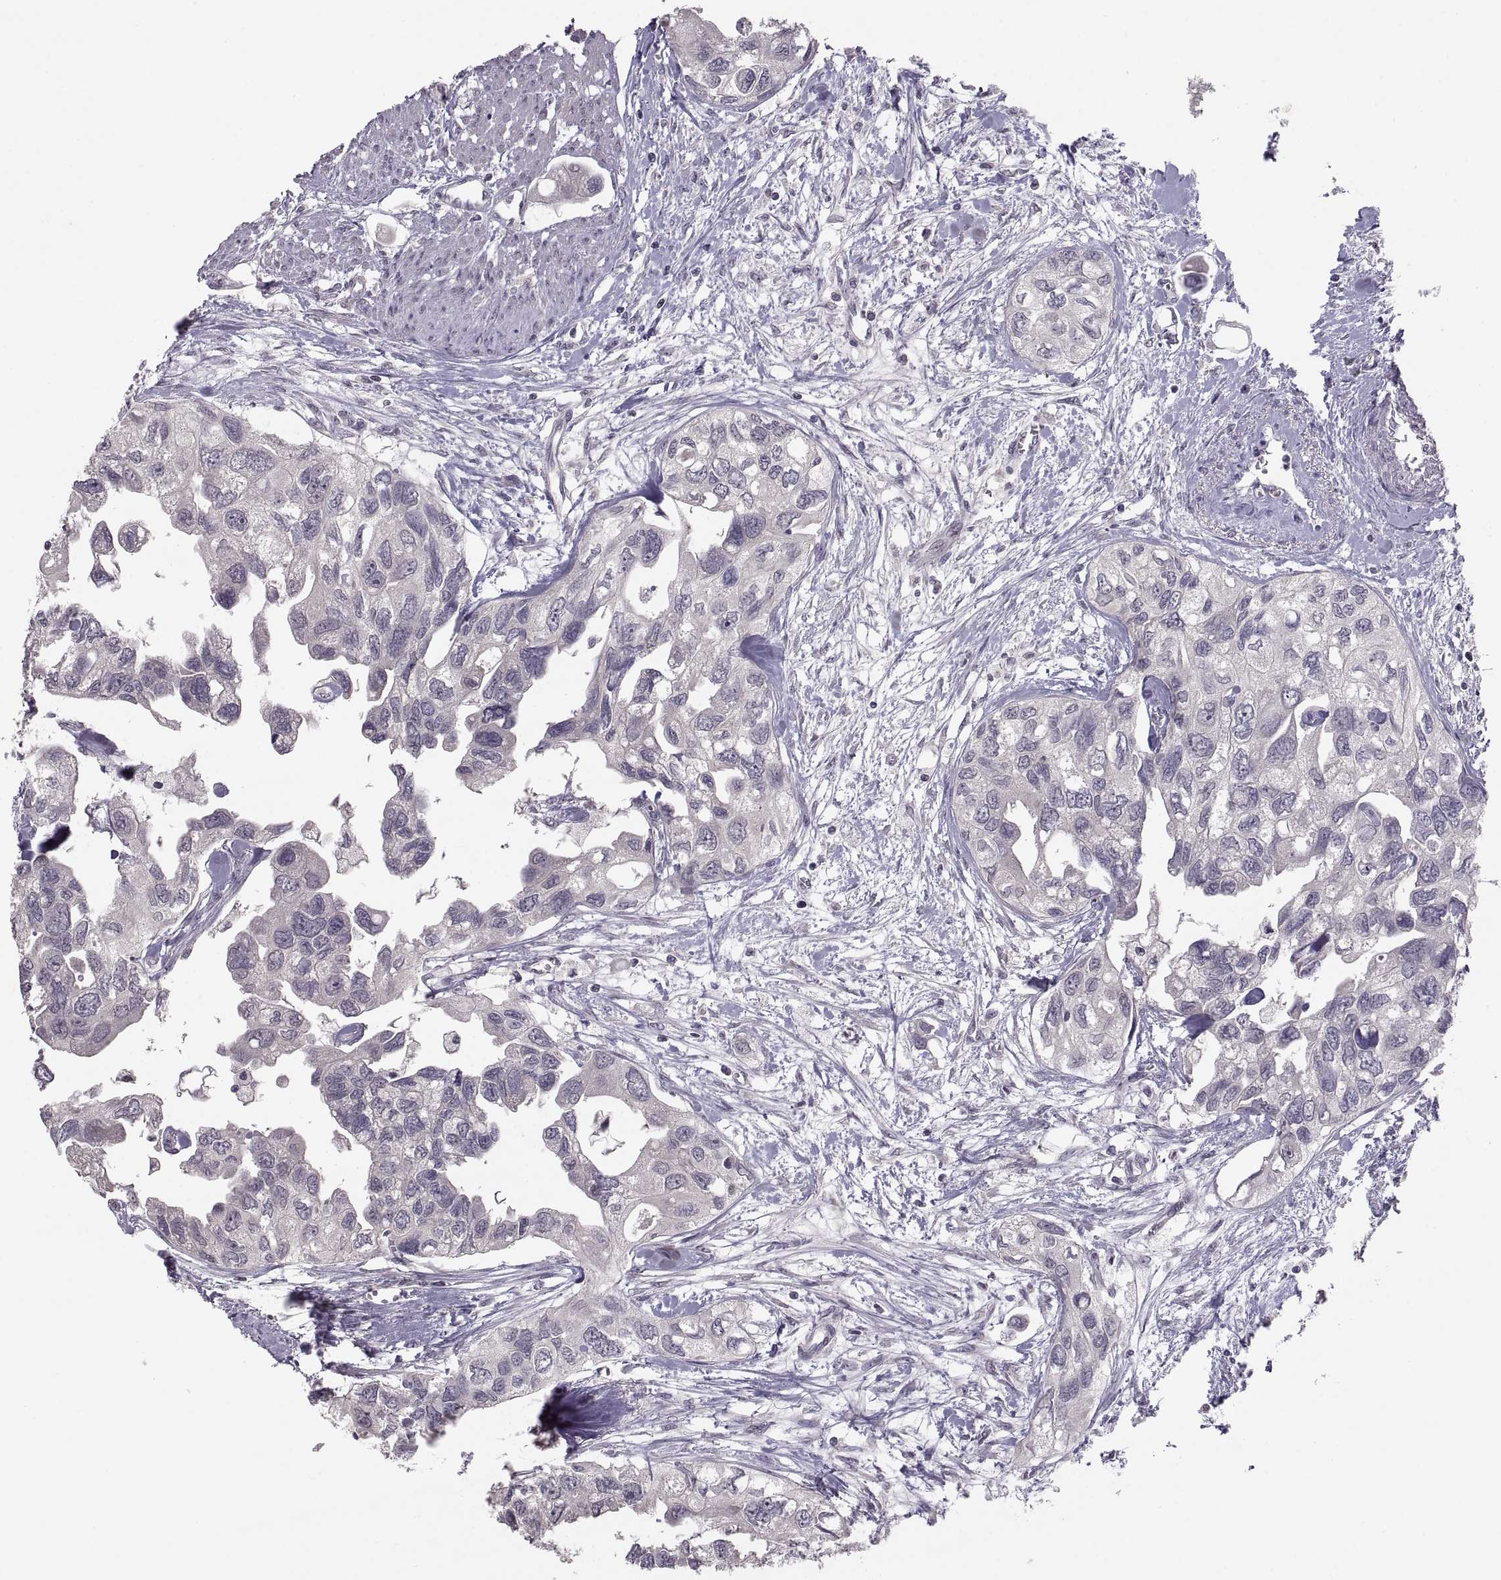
{"staining": {"intensity": "negative", "quantity": "none", "location": "none"}, "tissue": "urothelial cancer", "cell_type": "Tumor cells", "image_type": "cancer", "snomed": [{"axis": "morphology", "description": "Urothelial carcinoma, High grade"}, {"axis": "topography", "description": "Urinary bladder"}], "caption": "Immunohistochemistry (IHC) image of human urothelial cancer stained for a protein (brown), which exhibits no staining in tumor cells.", "gene": "PAX2", "patient": {"sex": "male", "age": 59}}